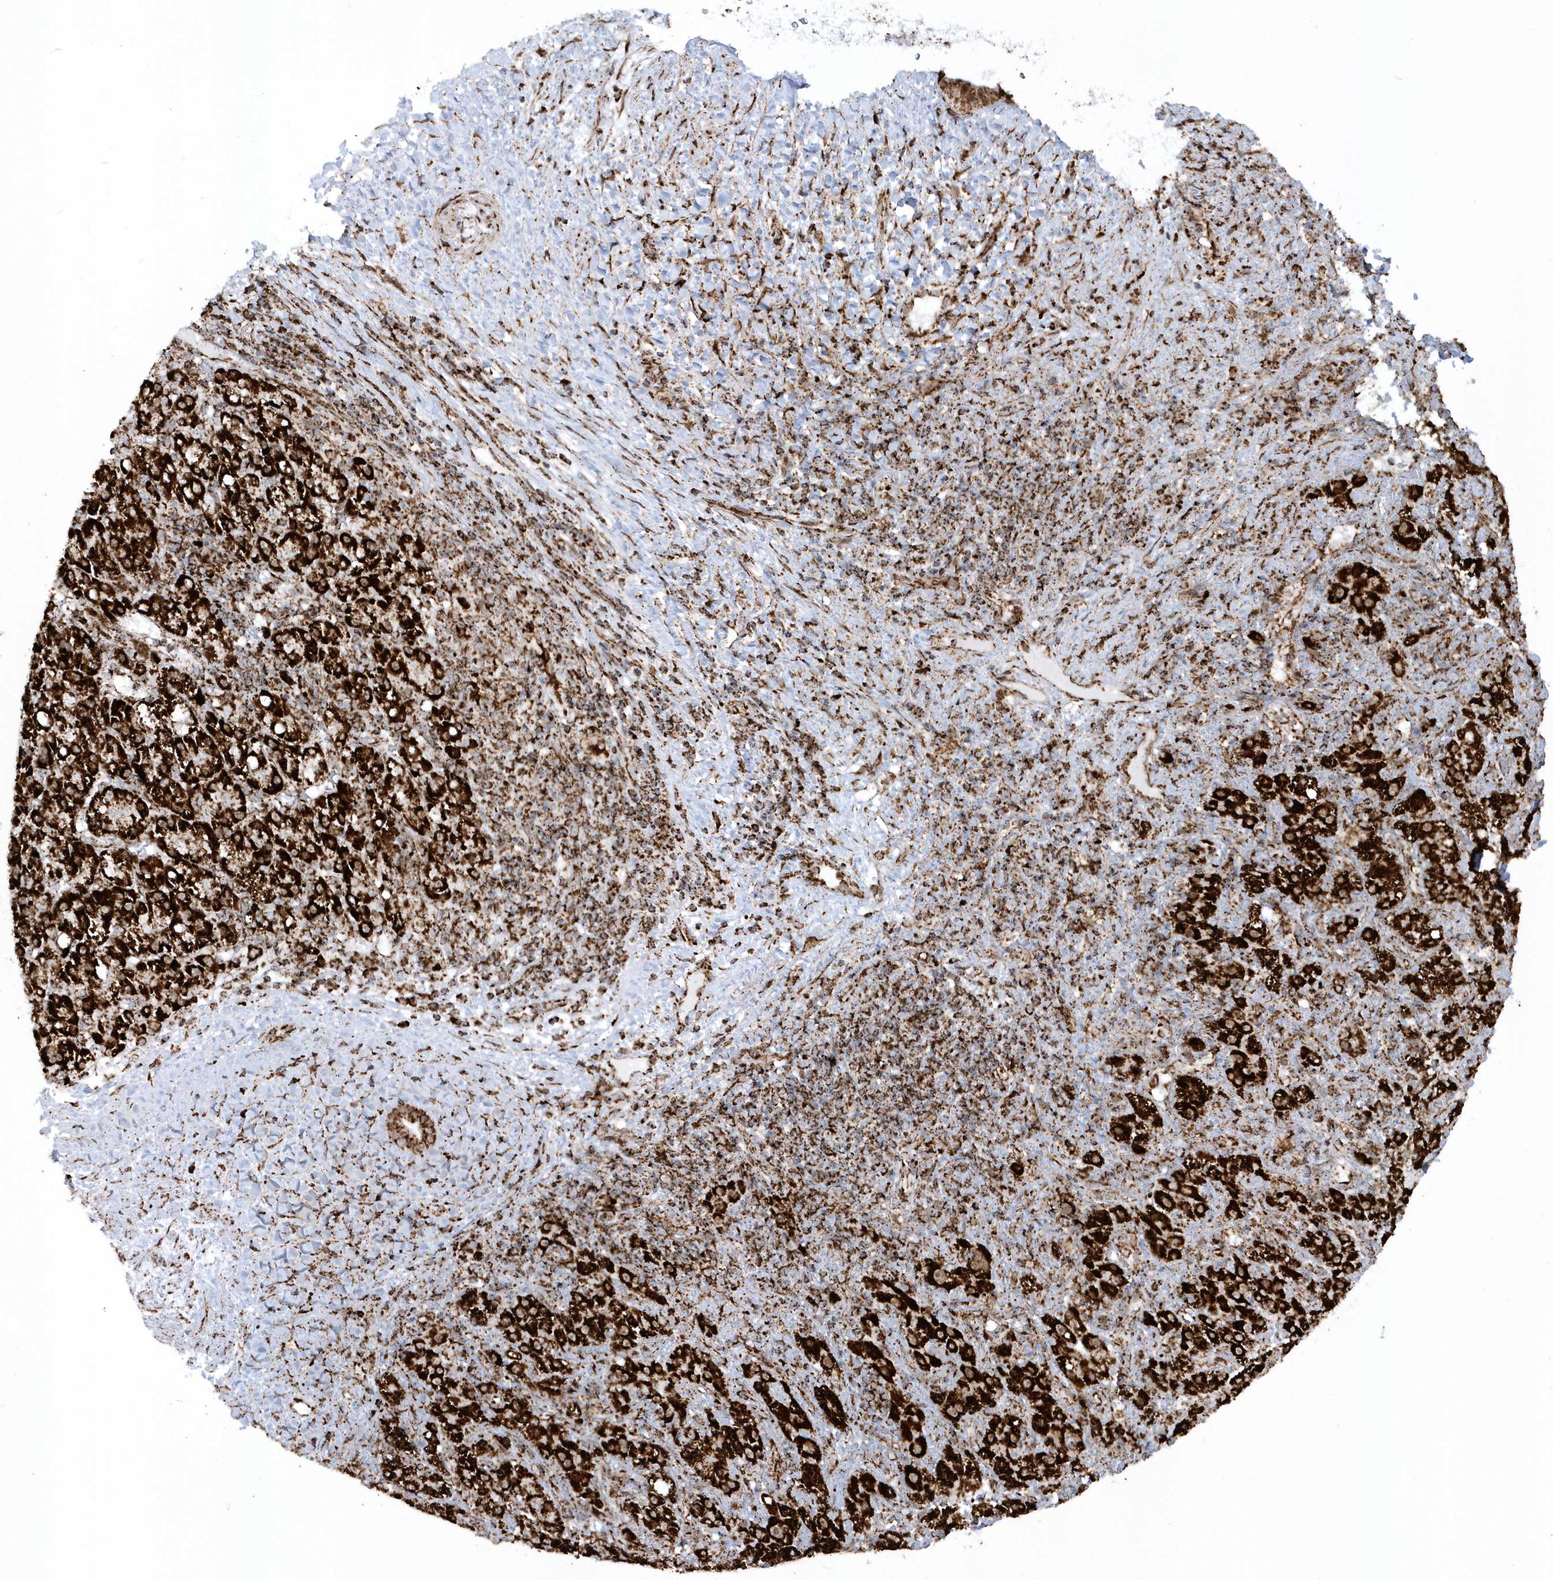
{"staining": {"intensity": "strong", "quantity": ">75%", "location": "cytoplasmic/membranous"}, "tissue": "liver cancer", "cell_type": "Tumor cells", "image_type": "cancer", "snomed": [{"axis": "morphology", "description": "Carcinoma, Hepatocellular, NOS"}, {"axis": "topography", "description": "Liver"}], "caption": "Immunohistochemistry (DAB (3,3'-diaminobenzidine)) staining of human liver cancer (hepatocellular carcinoma) shows strong cytoplasmic/membranous protein staining in approximately >75% of tumor cells.", "gene": "CRY2", "patient": {"sex": "female", "age": 58}}